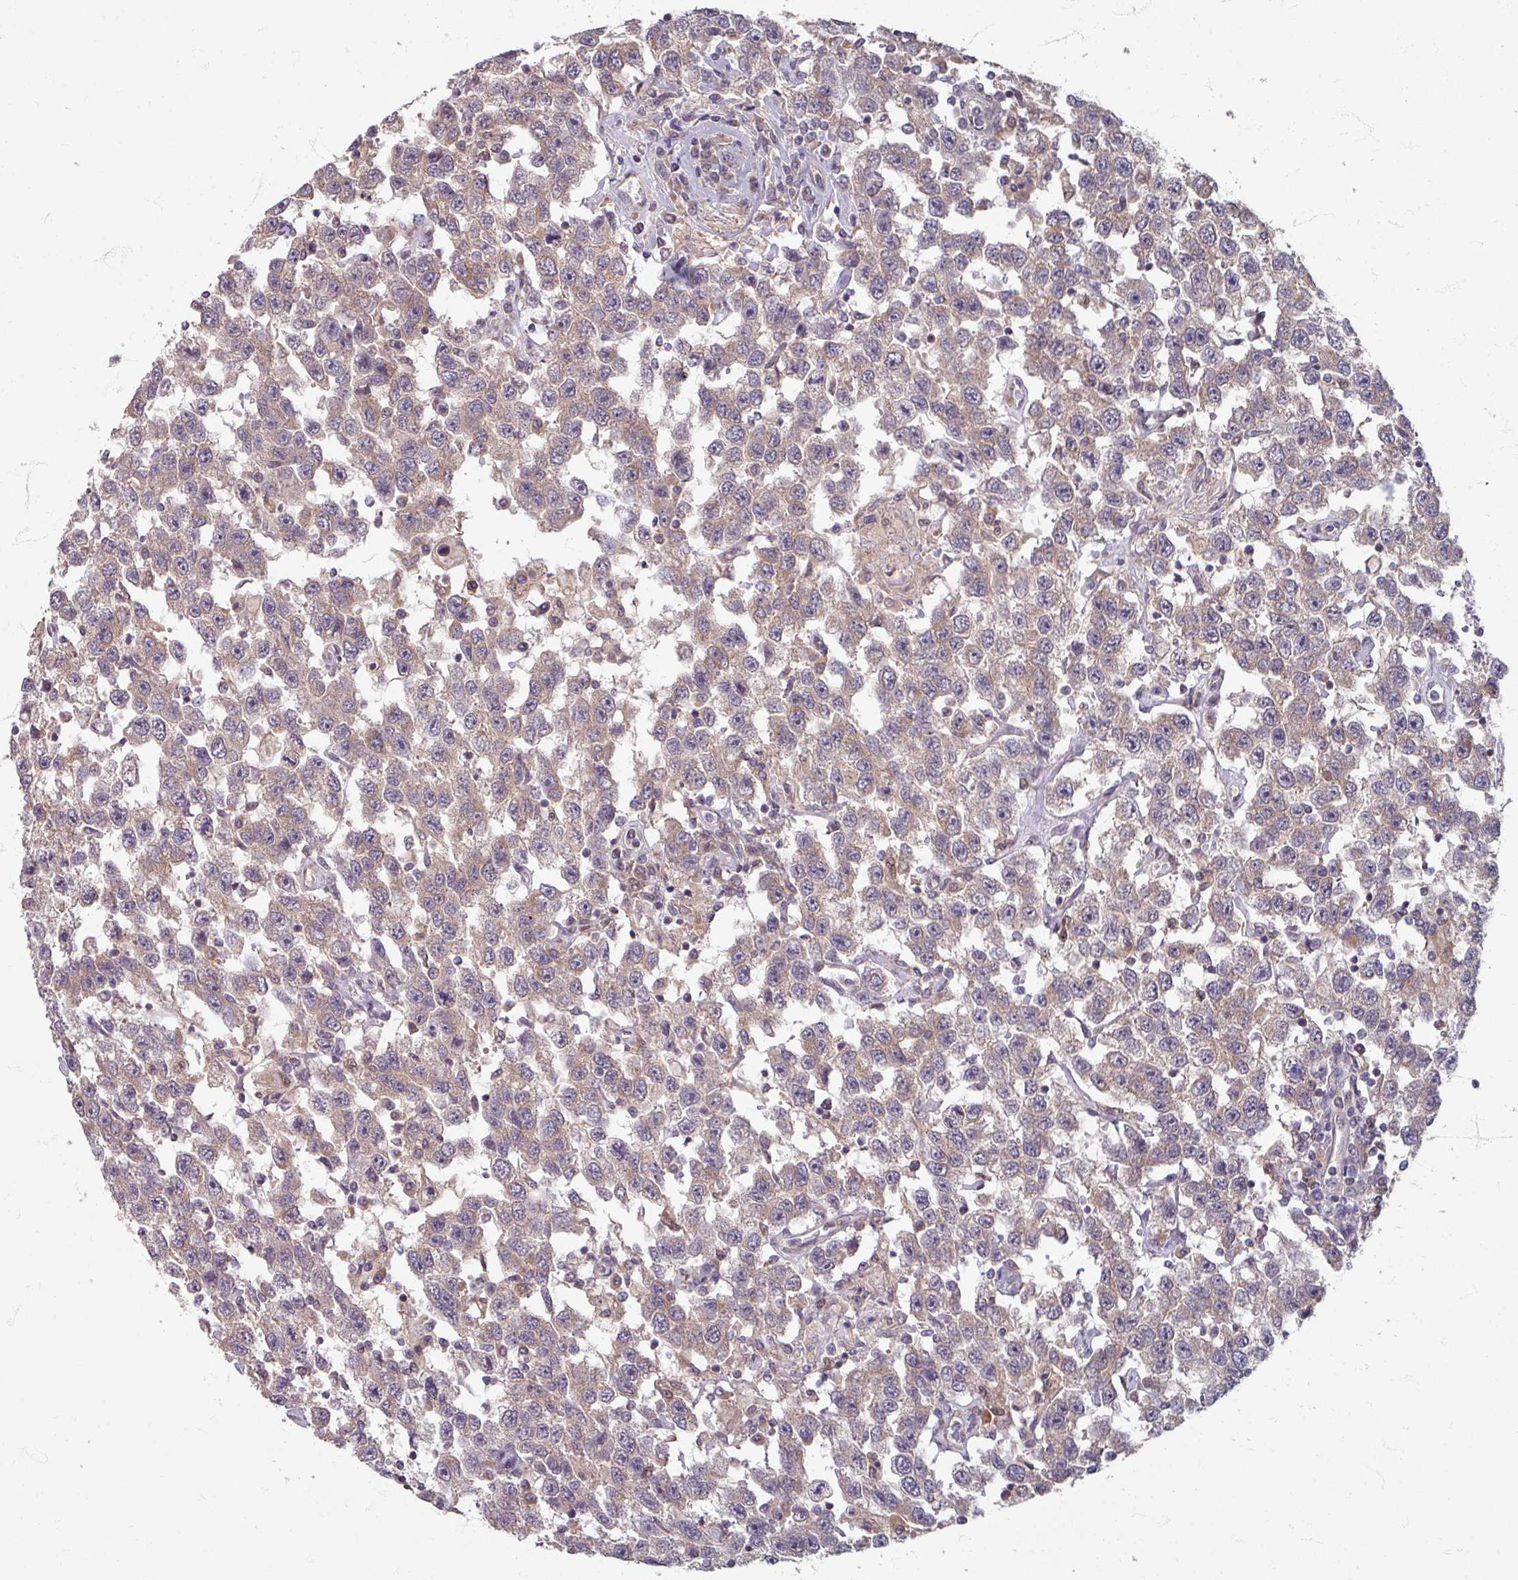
{"staining": {"intensity": "weak", "quantity": "25%-75%", "location": "cytoplasmic/membranous"}, "tissue": "testis cancer", "cell_type": "Tumor cells", "image_type": "cancer", "snomed": [{"axis": "morphology", "description": "Seminoma, NOS"}, {"axis": "topography", "description": "Testis"}], "caption": "Protein expression analysis of testis cancer demonstrates weak cytoplasmic/membranous positivity in about 25%-75% of tumor cells.", "gene": "STAM", "patient": {"sex": "male", "age": 41}}